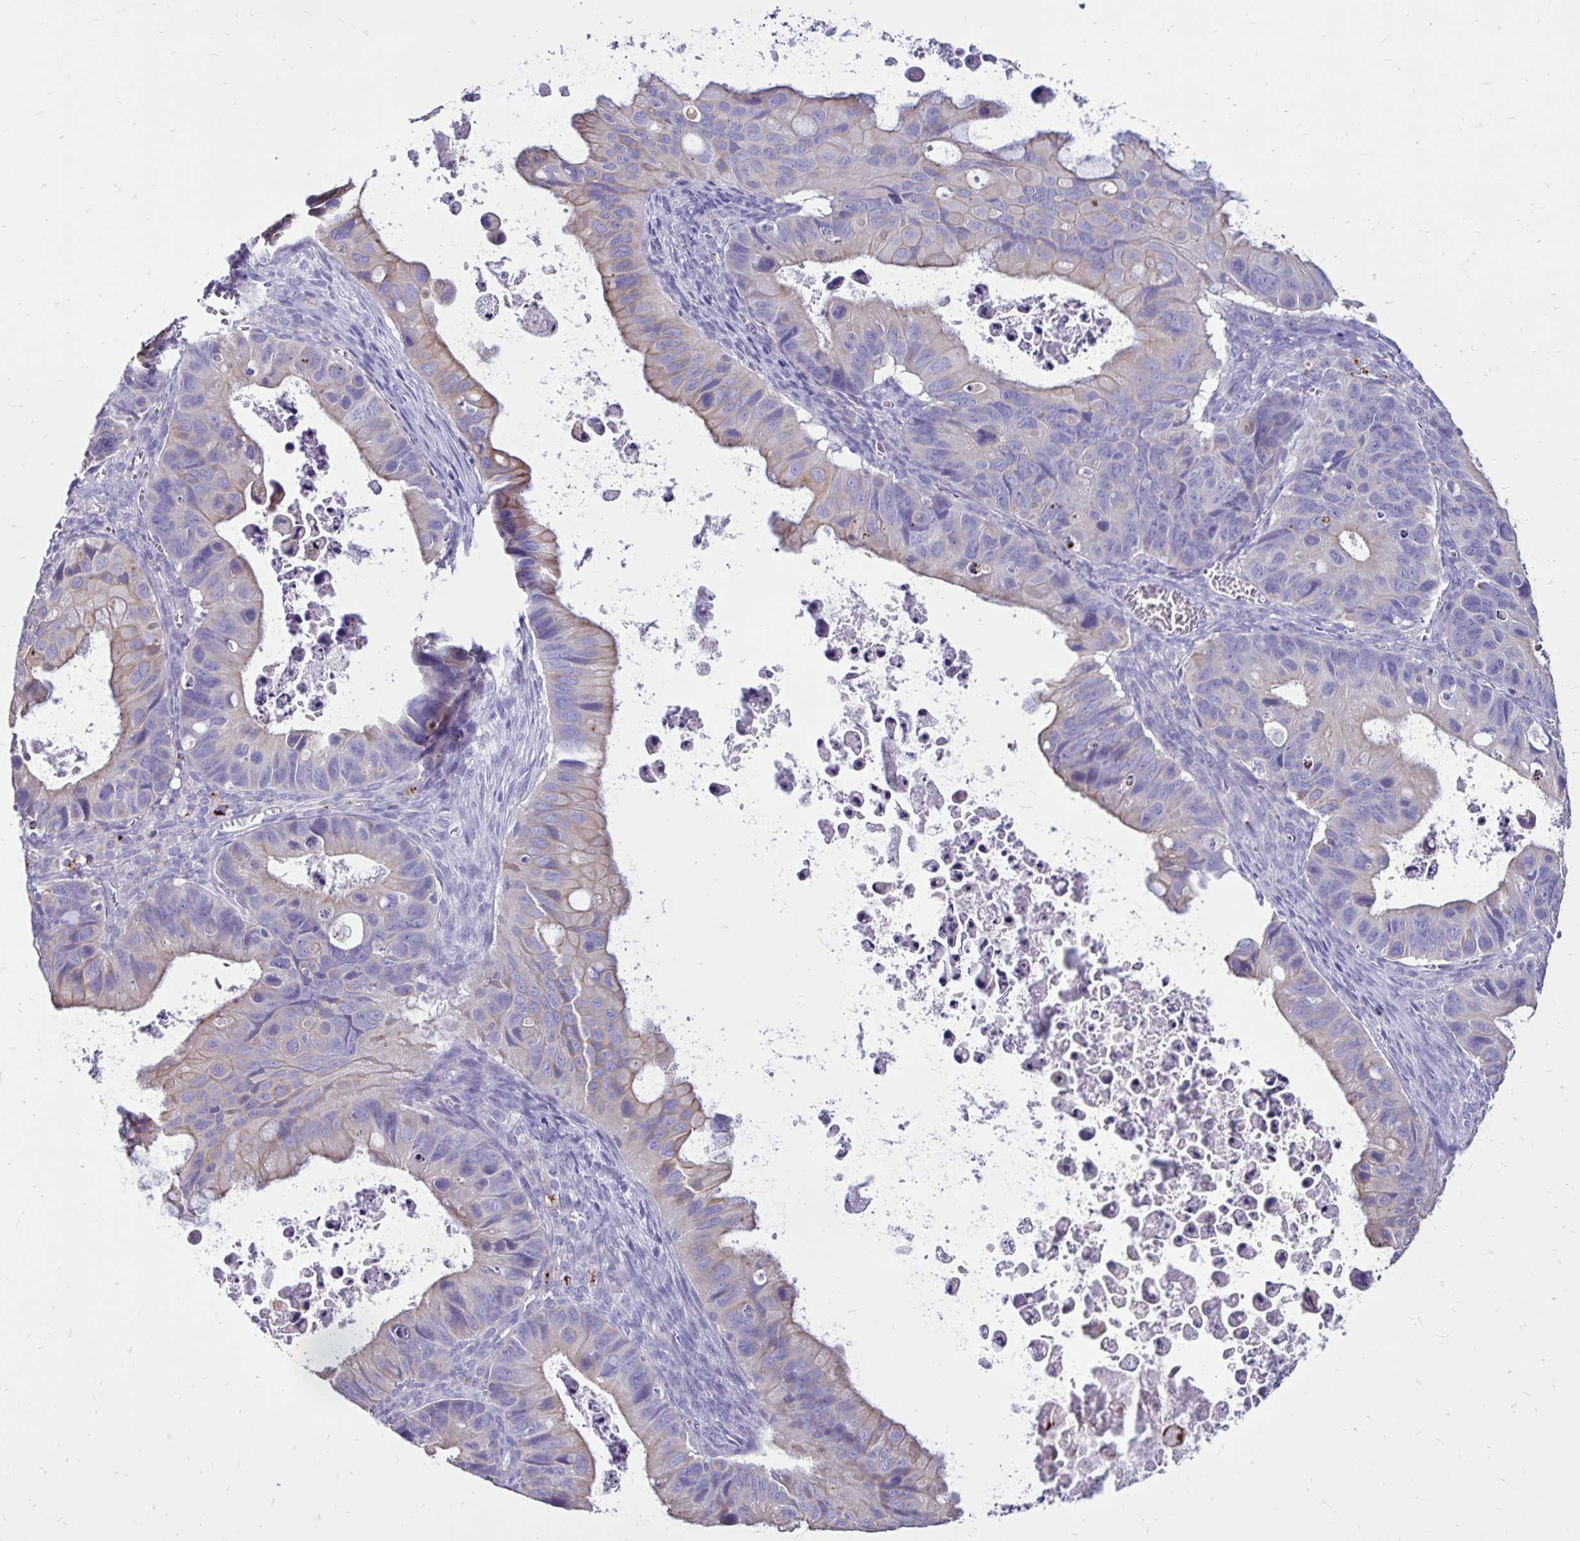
{"staining": {"intensity": "weak", "quantity": "<25%", "location": "cytoplasmic/membranous"}, "tissue": "ovarian cancer", "cell_type": "Tumor cells", "image_type": "cancer", "snomed": [{"axis": "morphology", "description": "Cystadenocarcinoma, mucinous, NOS"}, {"axis": "topography", "description": "Ovary"}], "caption": "IHC of human ovarian mucinous cystadenocarcinoma demonstrates no staining in tumor cells.", "gene": "EVPL", "patient": {"sex": "female", "age": 64}}